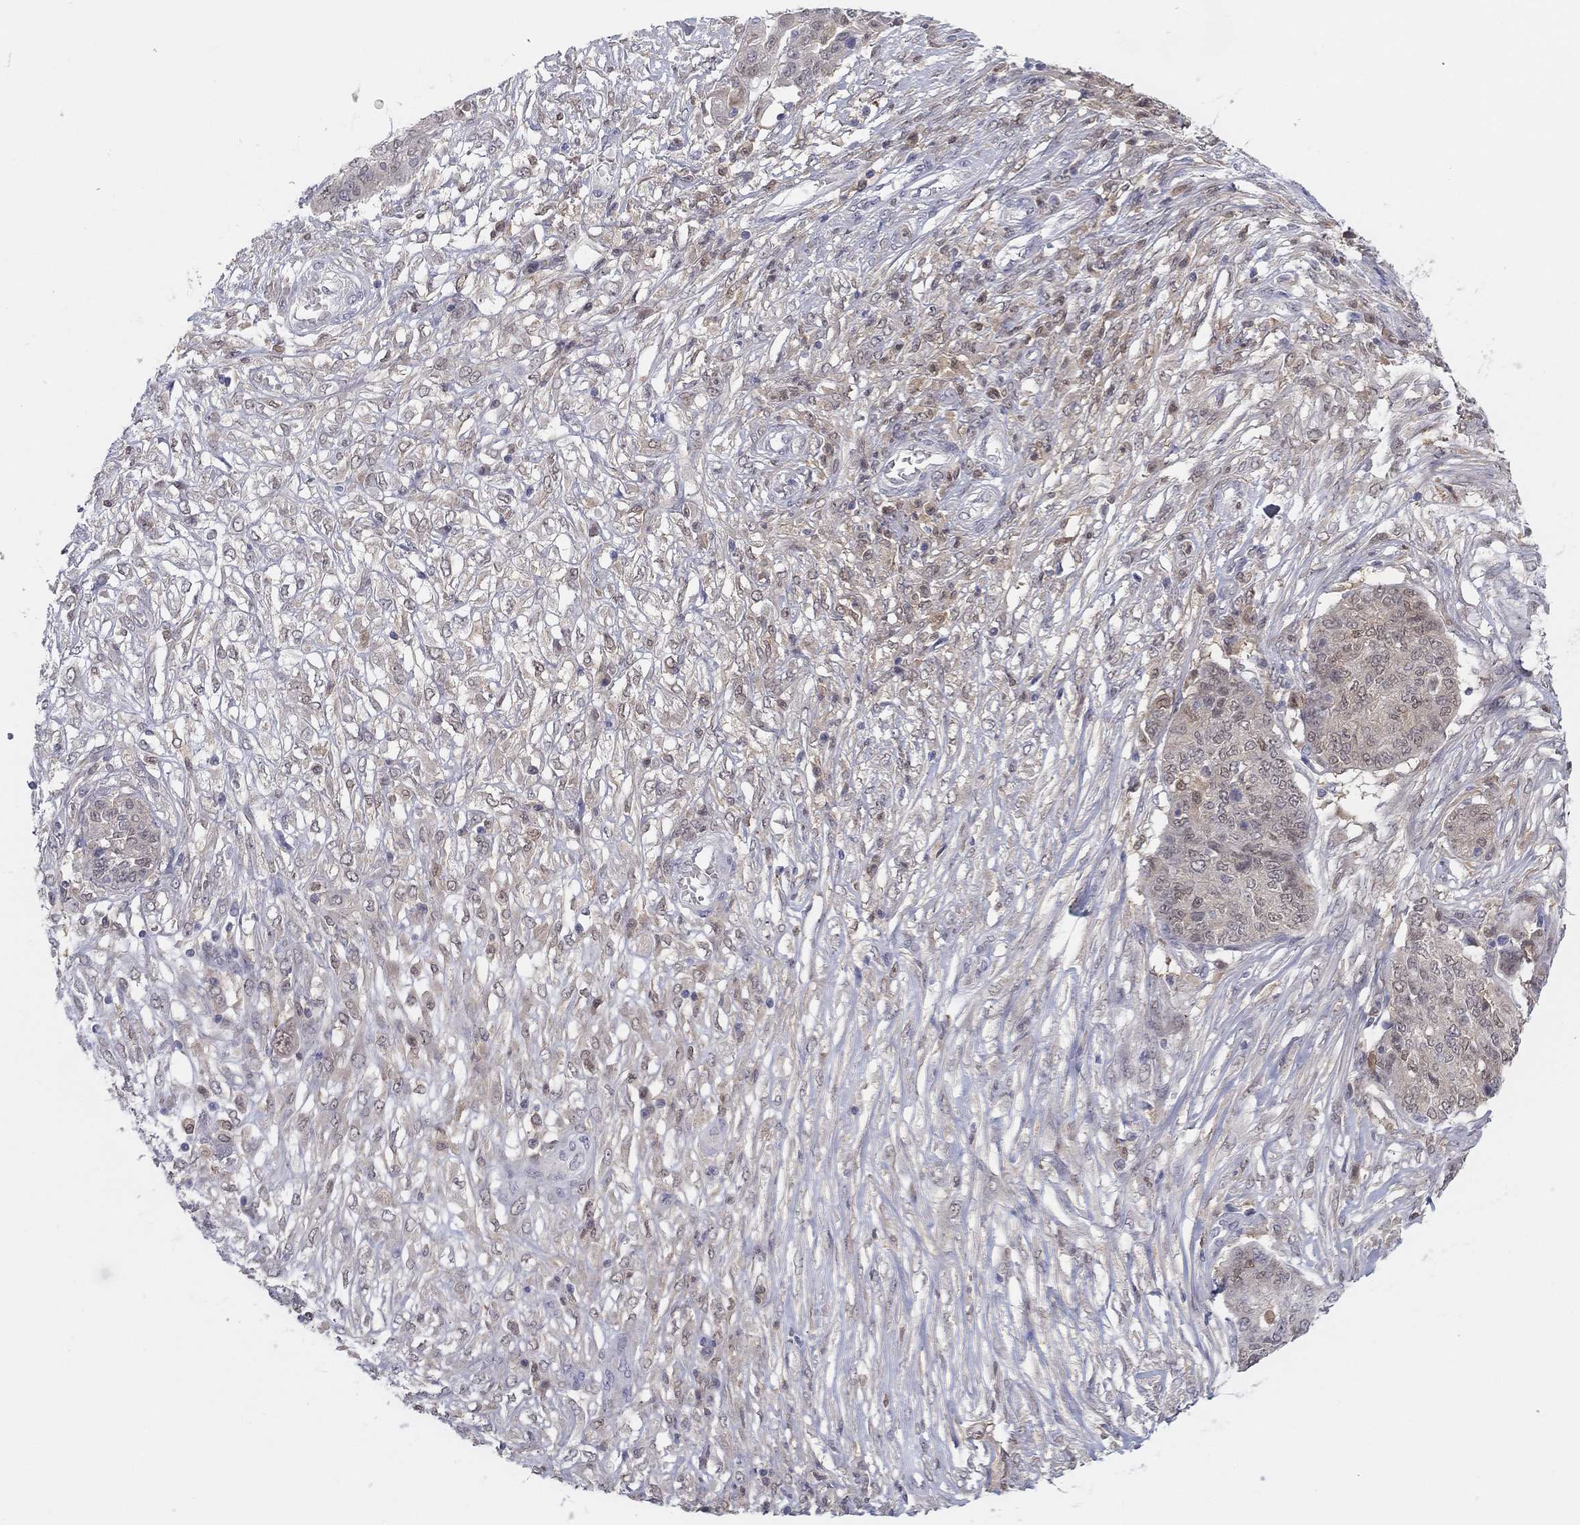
{"staining": {"intensity": "weak", "quantity": "25%-75%", "location": "cytoplasmic/membranous"}, "tissue": "ovarian cancer", "cell_type": "Tumor cells", "image_type": "cancer", "snomed": [{"axis": "morphology", "description": "Cystadenocarcinoma, serous, NOS"}, {"axis": "topography", "description": "Ovary"}], "caption": "This histopathology image shows IHC staining of human serous cystadenocarcinoma (ovarian), with low weak cytoplasmic/membranous staining in about 25%-75% of tumor cells.", "gene": "PDXK", "patient": {"sex": "female", "age": 67}}